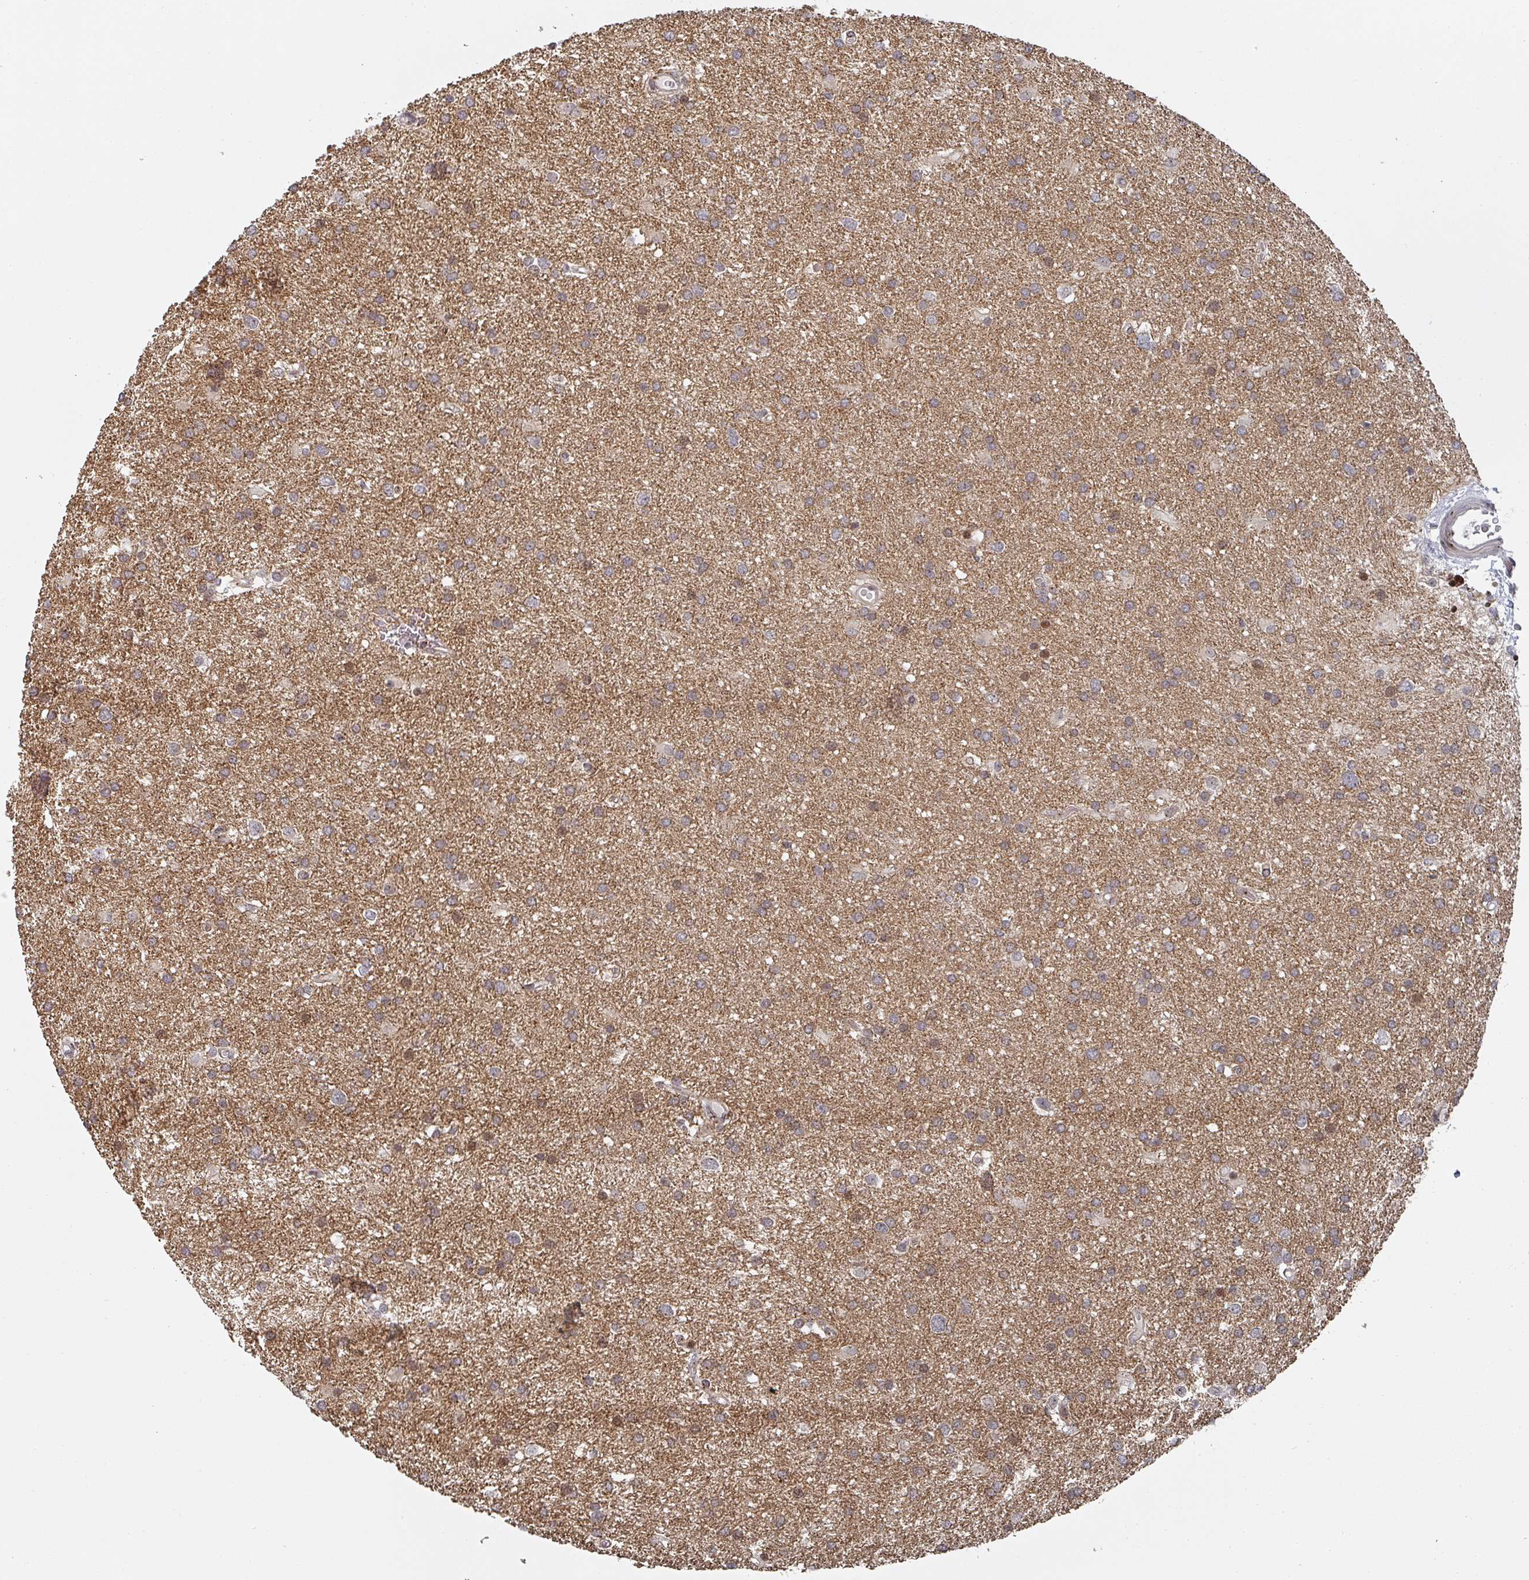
{"staining": {"intensity": "weak", "quantity": "25%-75%", "location": "cytoplasmic/membranous"}, "tissue": "glioma", "cell_type": "Tumor cells", "image_type": "cancer", "snomed": [{"axis": "morphology", "description": "Glioma, malignant, Low grade"}, {"axis": "topography", "description": "Brain"}], "caption": "Immunohistochemistry (IHC) (DAB) staining of malignant glioma (low-grade) shows weak cytoplasmic/membranous protein expression in about 25%-75% of tumor cells. The protein is stained brown, and the nuclei are stained in blue (DAB IHC with brightfield microscopy, high magnification).", "gene": "KIF1C", "patient": {"sex": "female", "age": 32}}